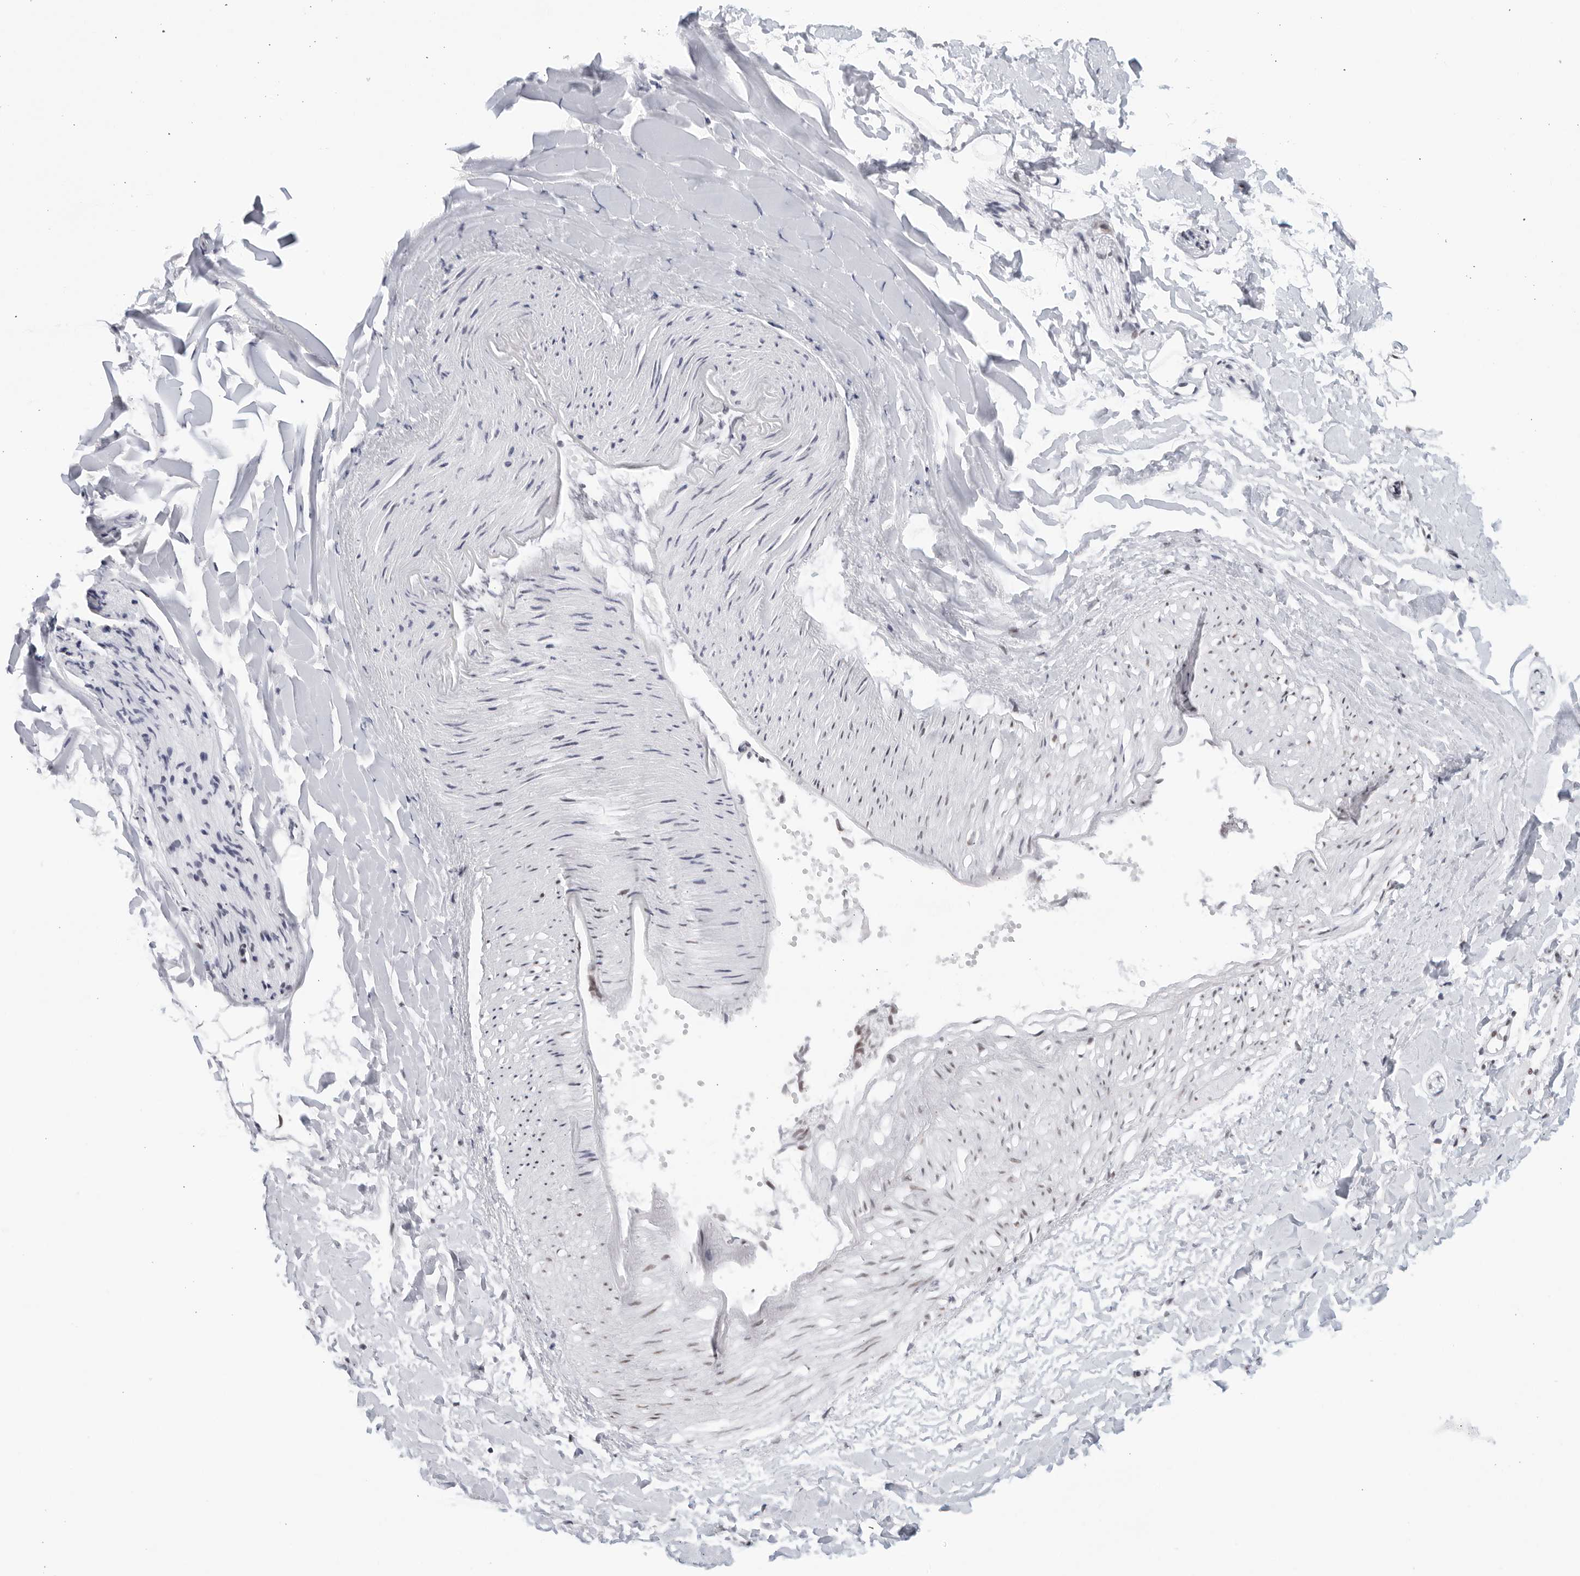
{"staining": {"intensity": "weak", "quantity": "25%-75%", "location": "nuclear"}, "tissue": "adipose tissue", "cell_type": "Adipocytes", "image_type": "normal", "snomed": [{"axis": "morphology", "description": "Normal tissue, NOS"}, {"axis": "morphology", "description": "Adenocarcinoma, NOS"}, {"axis": "topography", "description": "Smooth muscle"}, {"axis": "topography", "description": "Colon"}], "caption": "Immunohistochemistry (DAB) staining of unremarkable adipose tissue displays weak nuclear protein expression in about 25%-75% of adipocytes.", "gene": "HP1BP3", "patient": {"sex": "male", "age": 14}}